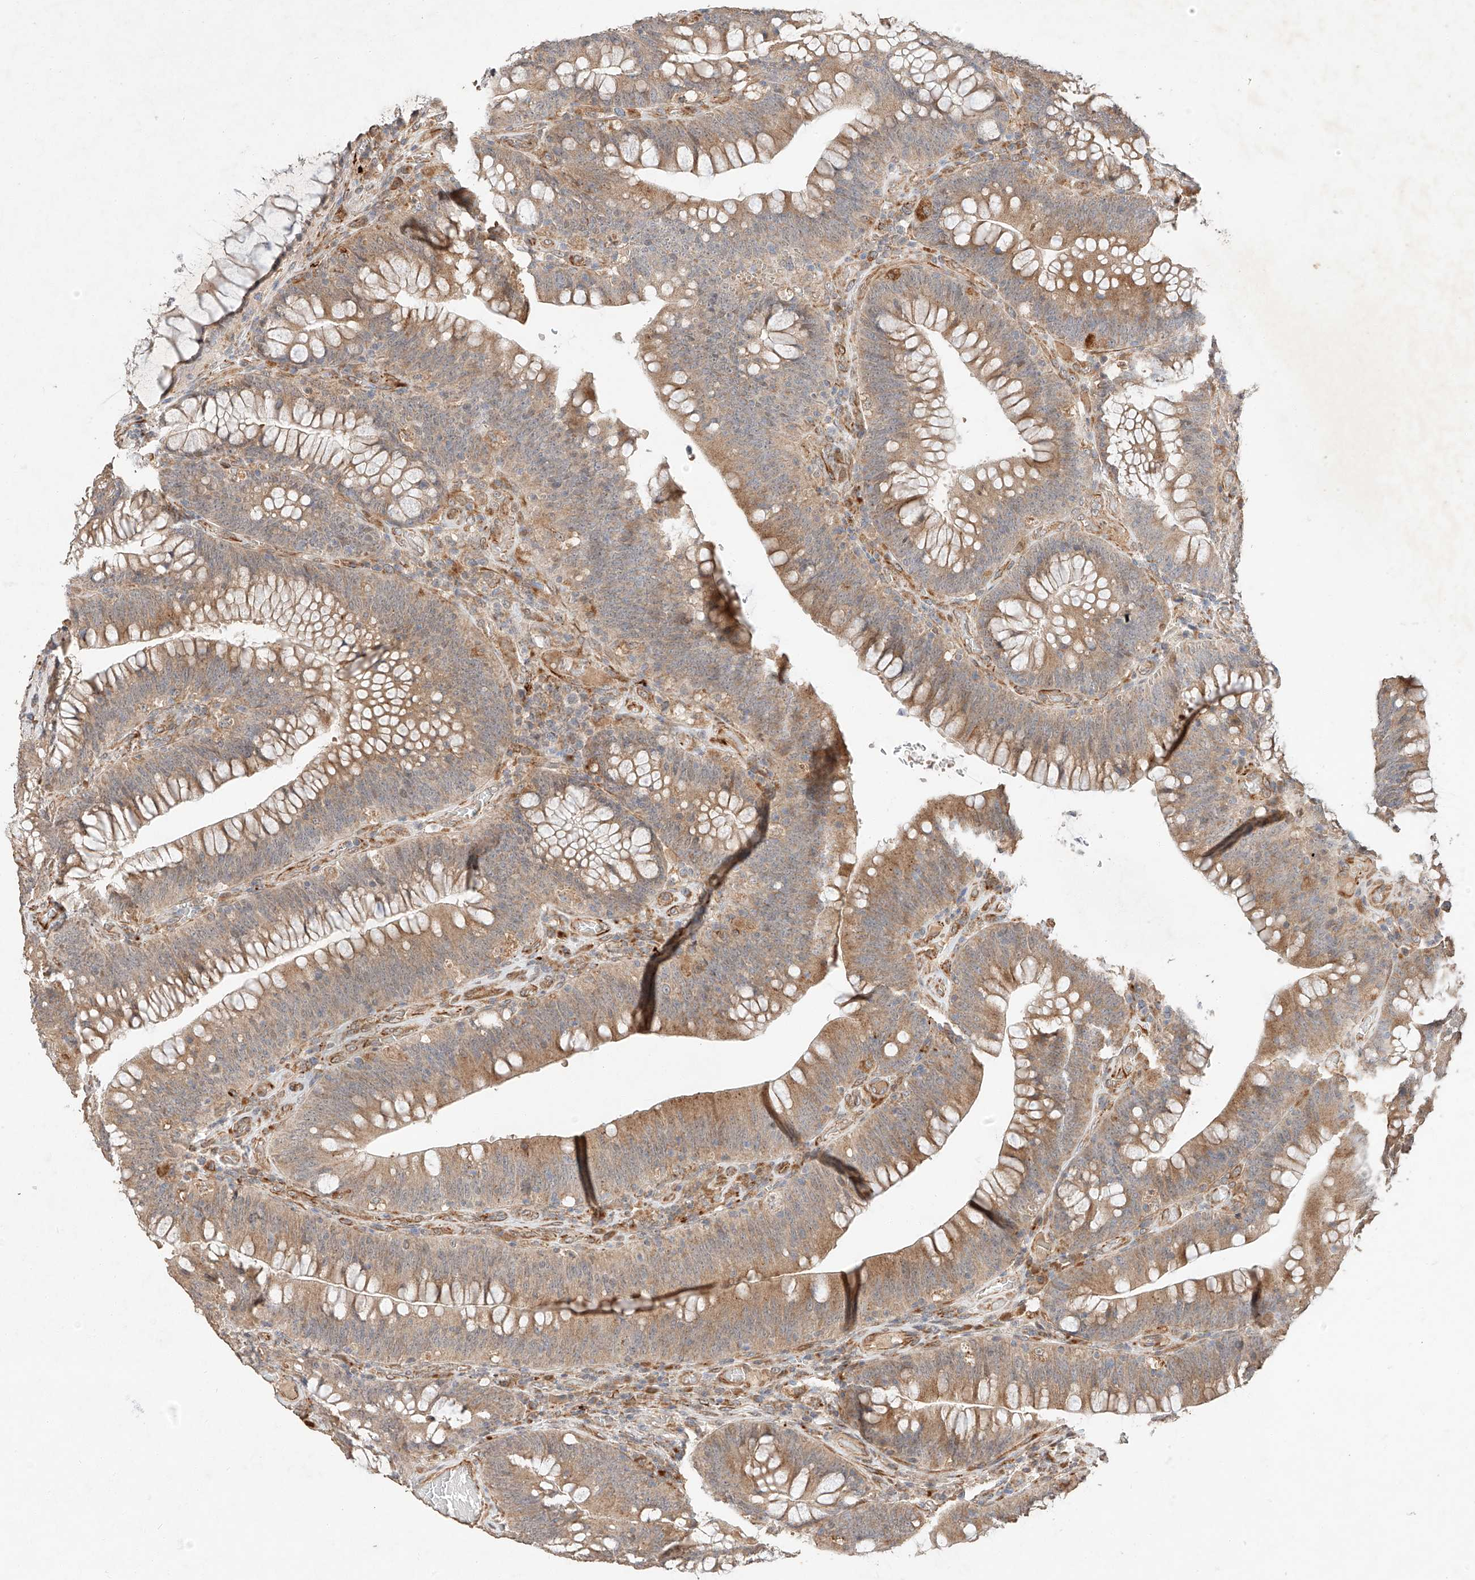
{"staining": {"intensity": "moderate", "quantity": ">75%", "location": "cytoplasmic/membranous"}, "tissue": "colorectal cancer", "cell_type": "Tumor cells", "image_type": "cancer", "snomed": [{"axis": "morphology", "description": "Normal tissue, NOS"}, {"axis": "topography", "description": "Colon"}], "caption": "DAB (3,3'-diaminobenzidine) immunohistochemical staining of human colorectal cancer exhibits moderate cytoplasmic/membranous protein positivity in approximately >75% of tumor cells. Nuclei are stained in blue.", "gene": "SUSD6", "patient": {"sex": "female", "age": 82}}